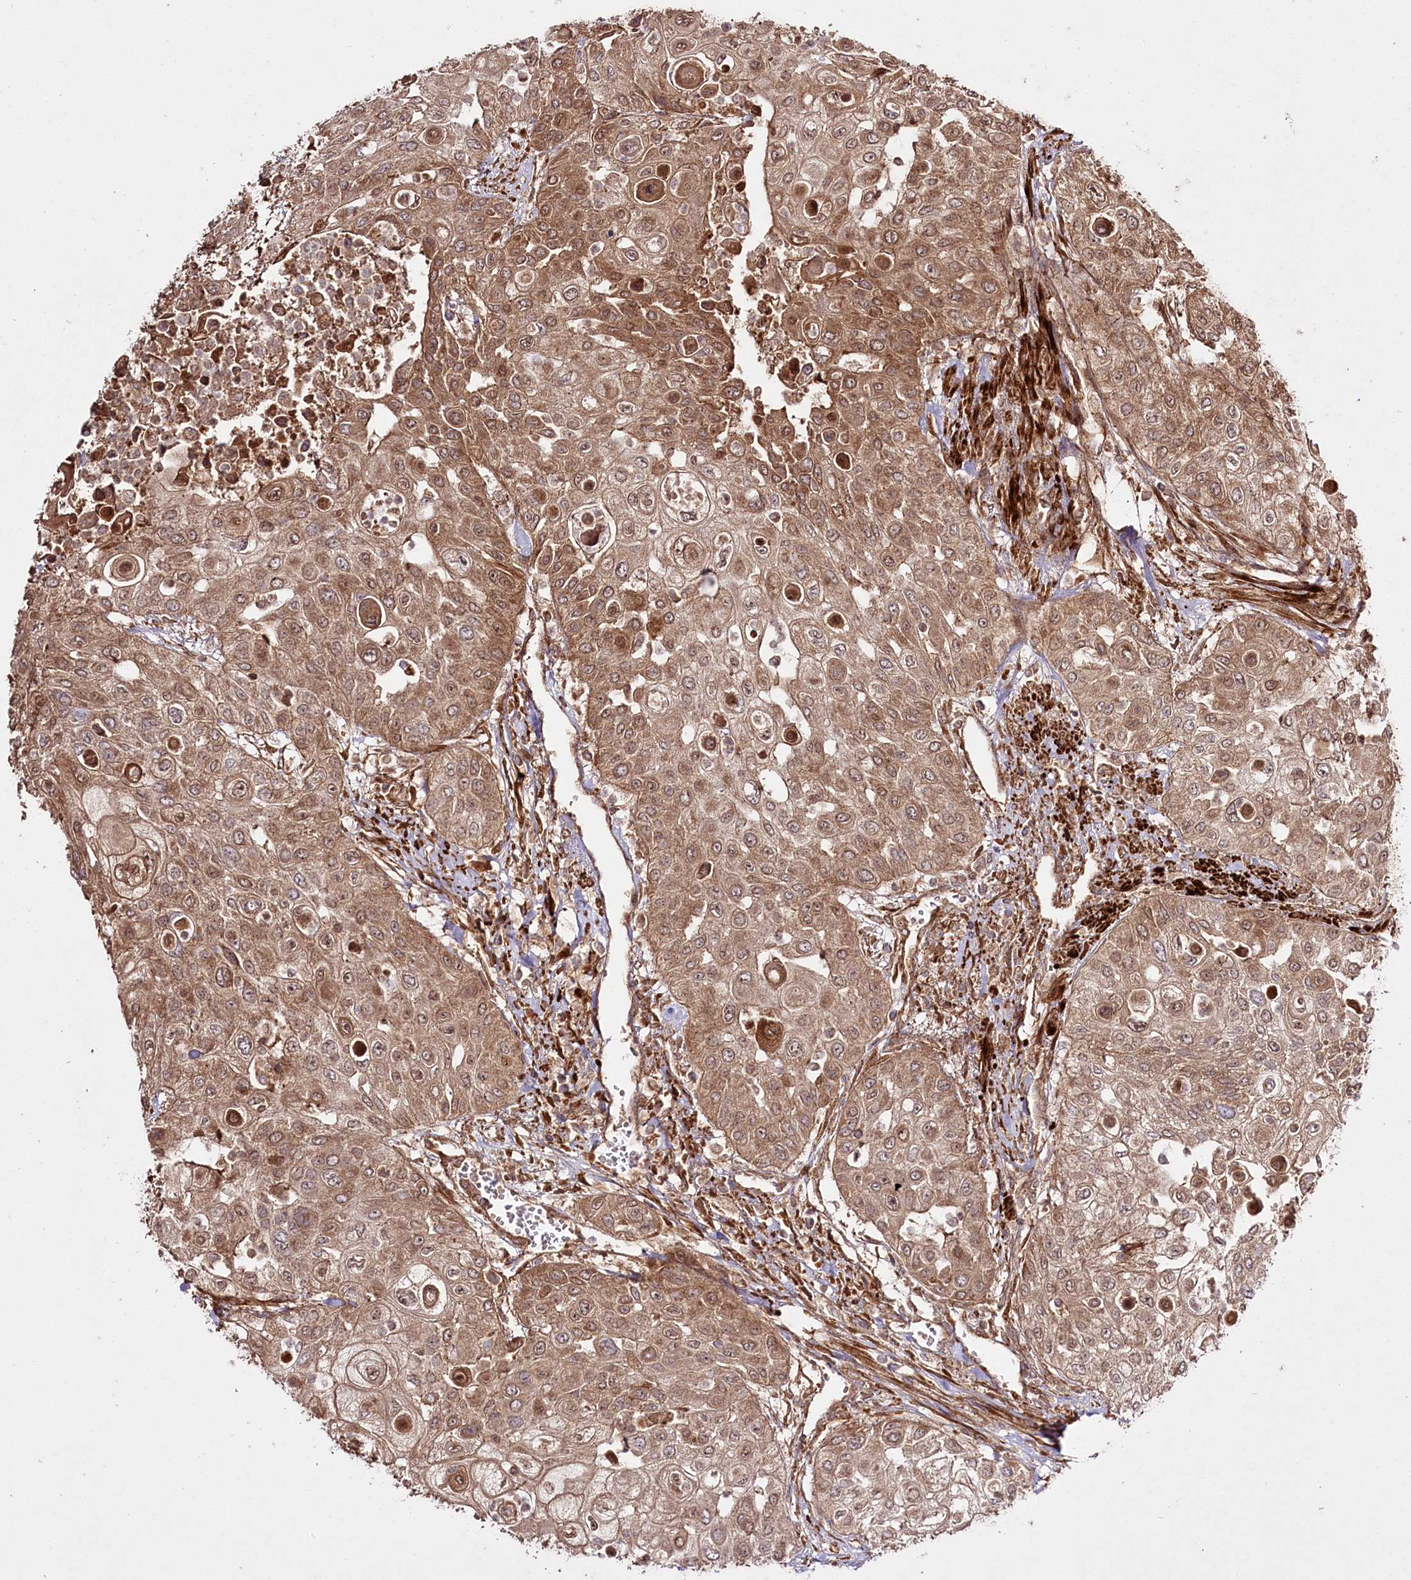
{"staining": {"intensity": "moderate", "quantity": ">75%", "location": "cytoplasmic/membranous"}, "tissue": "urothelial cancer", "cell_type": "Tumor cells", "image_type": "cancer", "snomed": [{"axis": "morphology", "description": "Urothelial carcinoma, High grade"}, {"axis": "topography", "description": "Urinary bladder"}], "caption": "Moderate cytoplasmic/membranous expression for a protein is identified in approximately >75% of tumor cells of urothelial cancer using IHC.", "gene": "REXO2", "patient": {"sex": "female", "age": 79}}